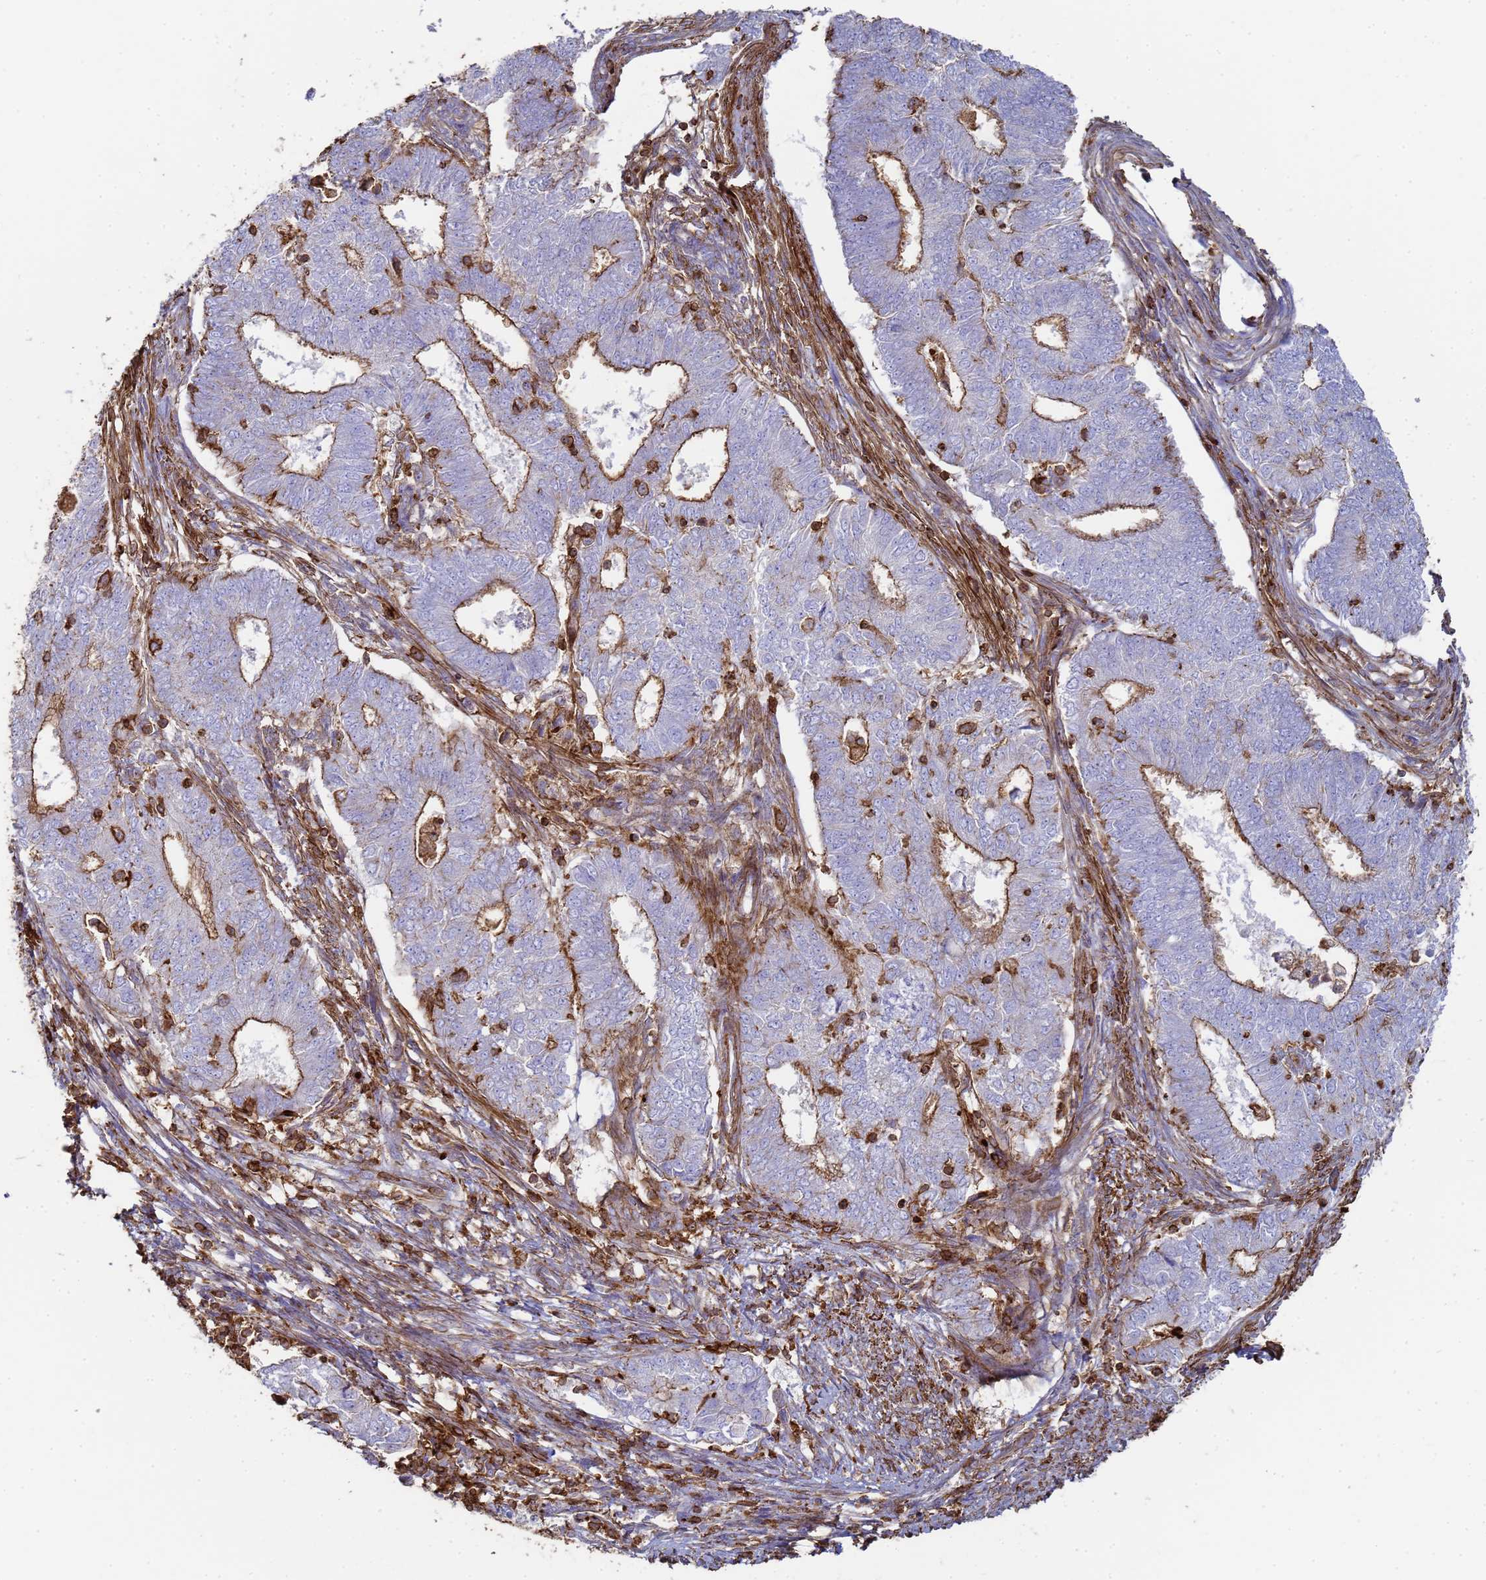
{"staining": {"intensity": "moderate", "quantity": "25%-75%", "location": "cytoplasmic/membranous"}, "tissue": "endometrial cancer", "cell_type": "Tumor cells", "image_type": "cancer", "snomed": [{"axis": "morphology", "description": "Adenocarcinoma, NOS"}, {"axis": "topography", "description": "Endometrium"}], "caption": "Tumor cells demonstrate moderate cytoplasmic/membranous expression in approximately 25%-75% of cells in endometrial adenocarcinoma. (DAB = brown stain, brightfield microscopy at high magnification).", "gene": "ACTB", "patient": {"sex": "female", "age": 62}}